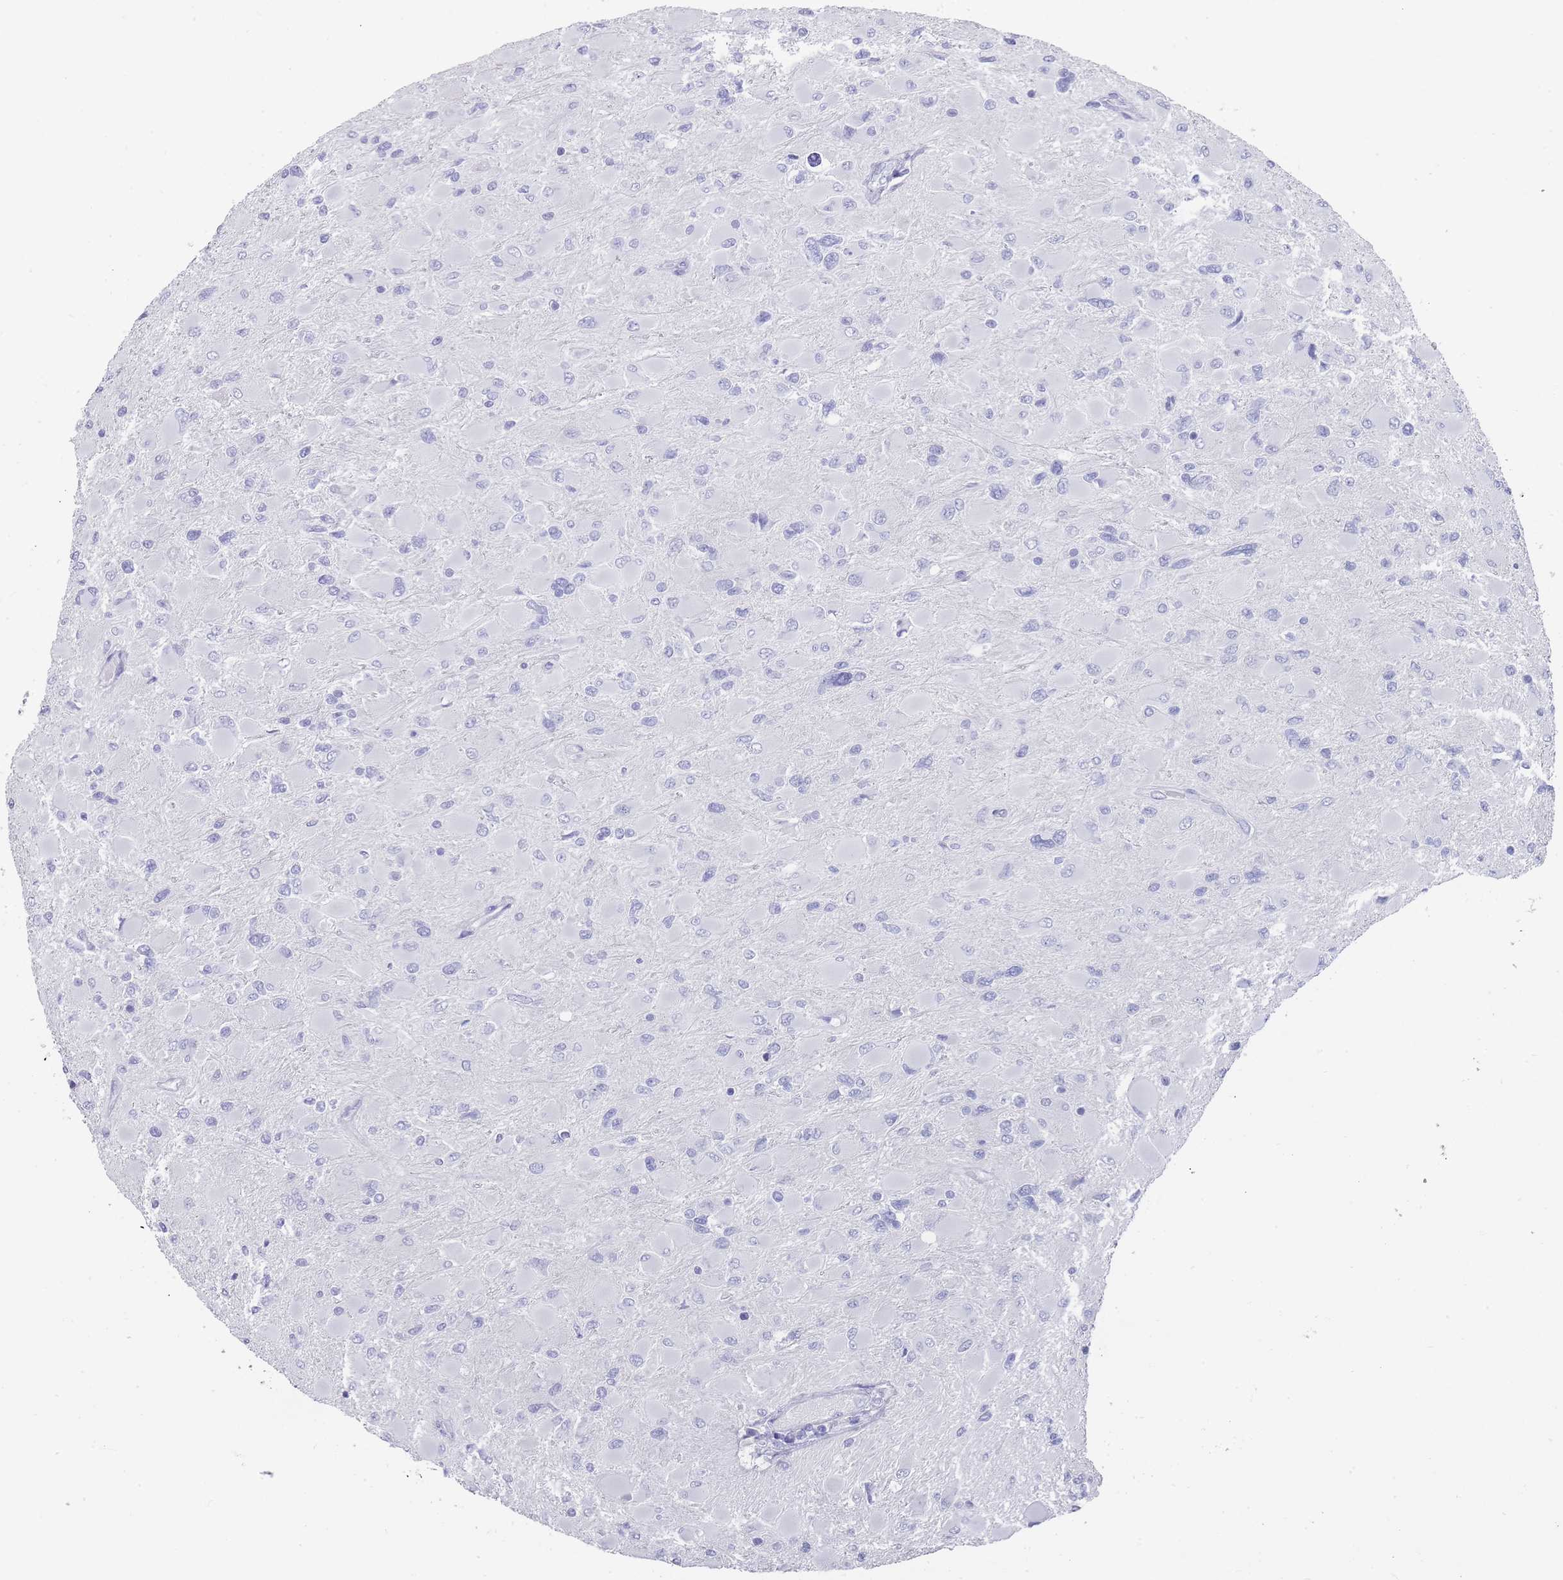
{"staining": {"intensity": "negative", "quantity": "none", "location": "none"}, "tissue": "glioma", "cell_type": "Tumor cells", "image_type": "cancer", "snomed": [{"axis": "morphology", "description": "Glioma, malignant, High grade"}, {"axis": "topography", "description": "Cerebral cortex"}], "caption": "IHC of high-grade glioma (malignant) exhibits no expression in tumor cells.", "gene": "RAB2B", "patient": {"sex": "female", "age": 36}}